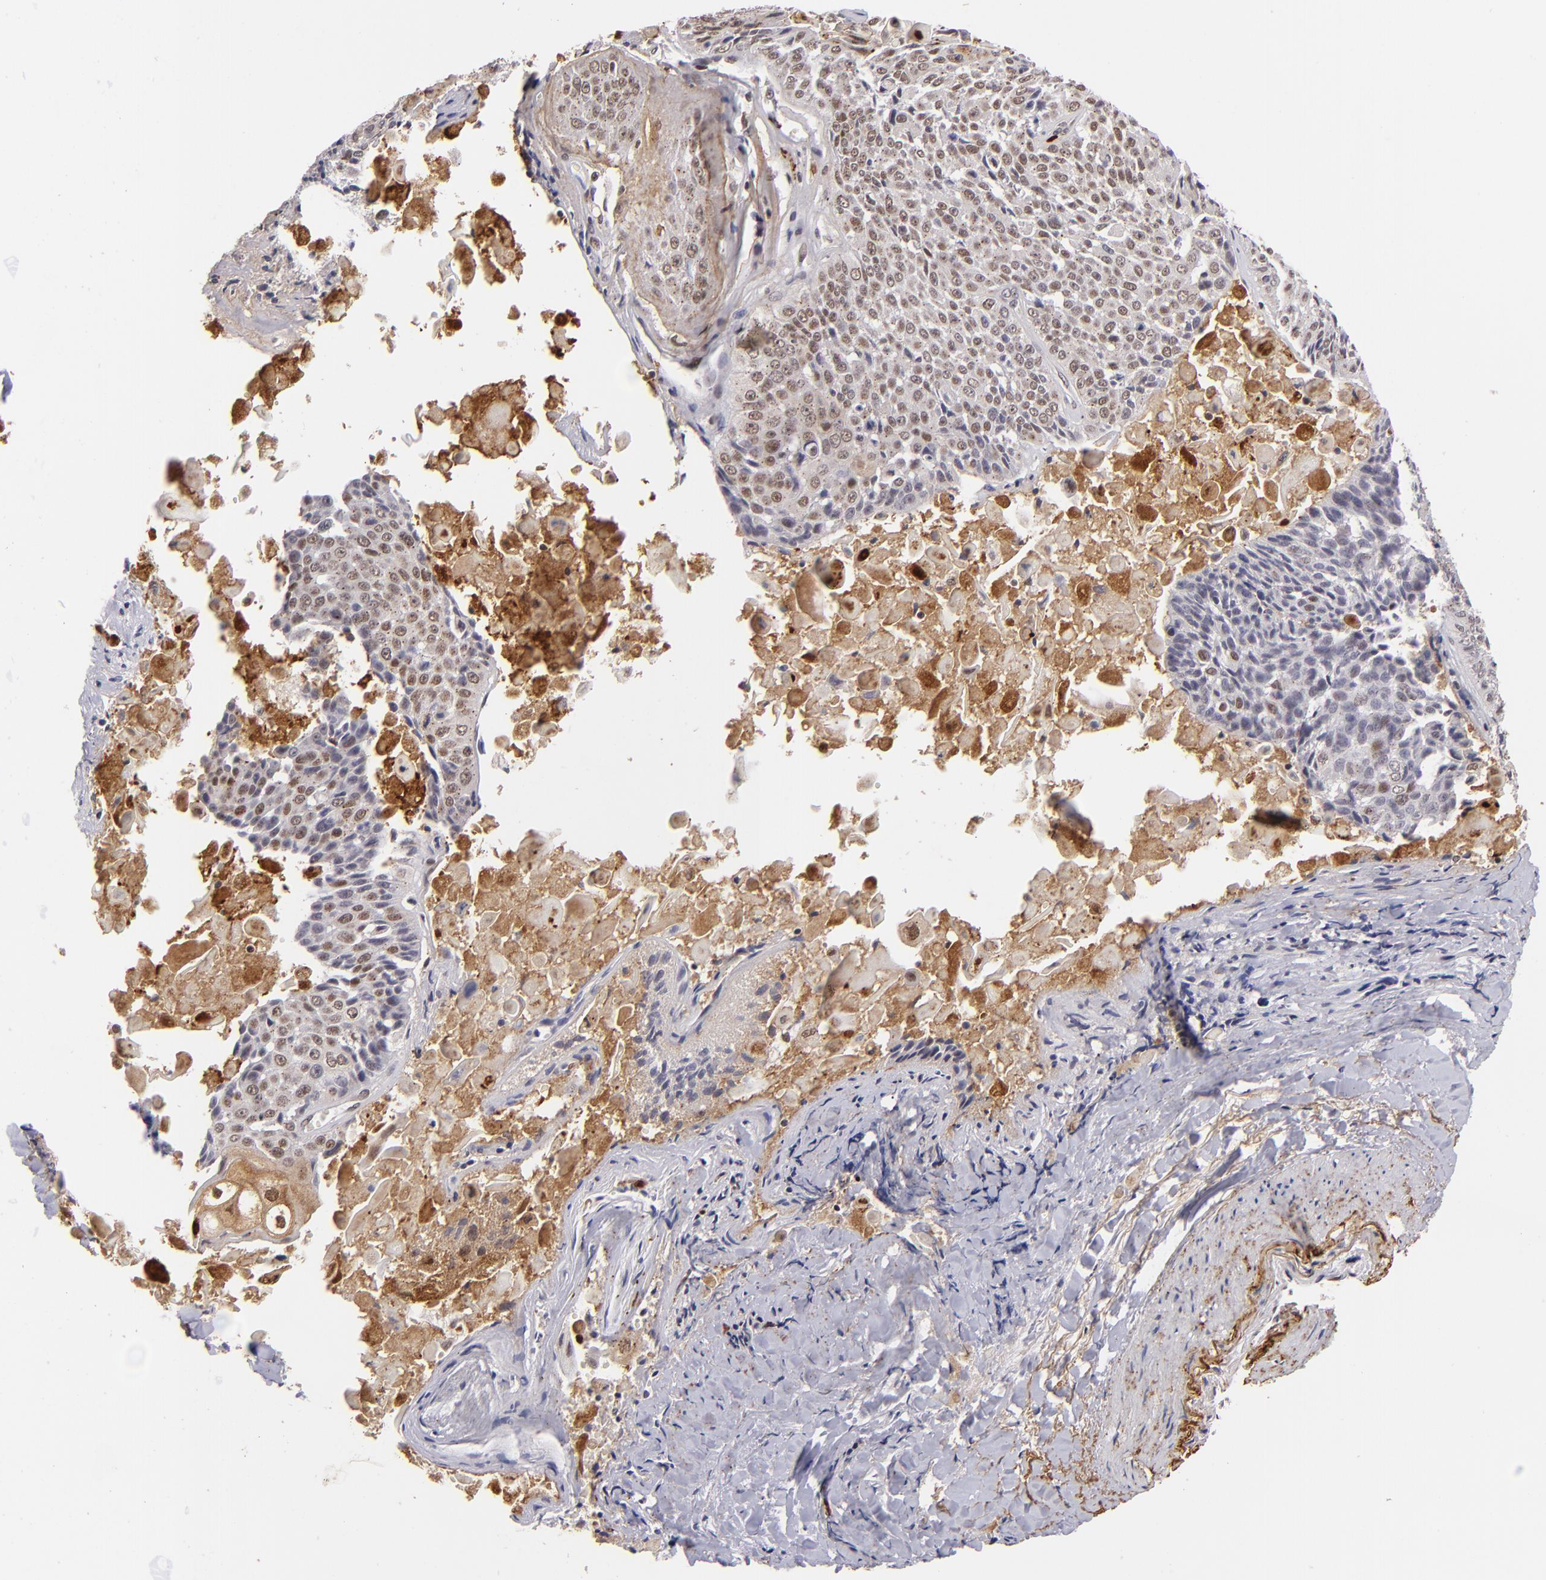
{"staining": {"intensity": "weak", "quantity": "25%-75%", "location": "cytoplasmic/membranous,nuclear"}, "tissue": "lung cancer", "cell_type": "Tumor cells", "image_type": "cancer", "snomed": [{"axis": "morphology", "description": "Adenocarcinoma, NOS"}, {"axis": "topography", "description": "Lung"}], "caption": "The photomicrograph reveals immunohistochemical staining of adenocarcinoma (lung). There is weak cytoplasmic/membranous and nuclear expression is identified in approximately 25%-75% of tumor cells.", "gene": "RXRG", "patient": {"sex": "male", "age": 60}}